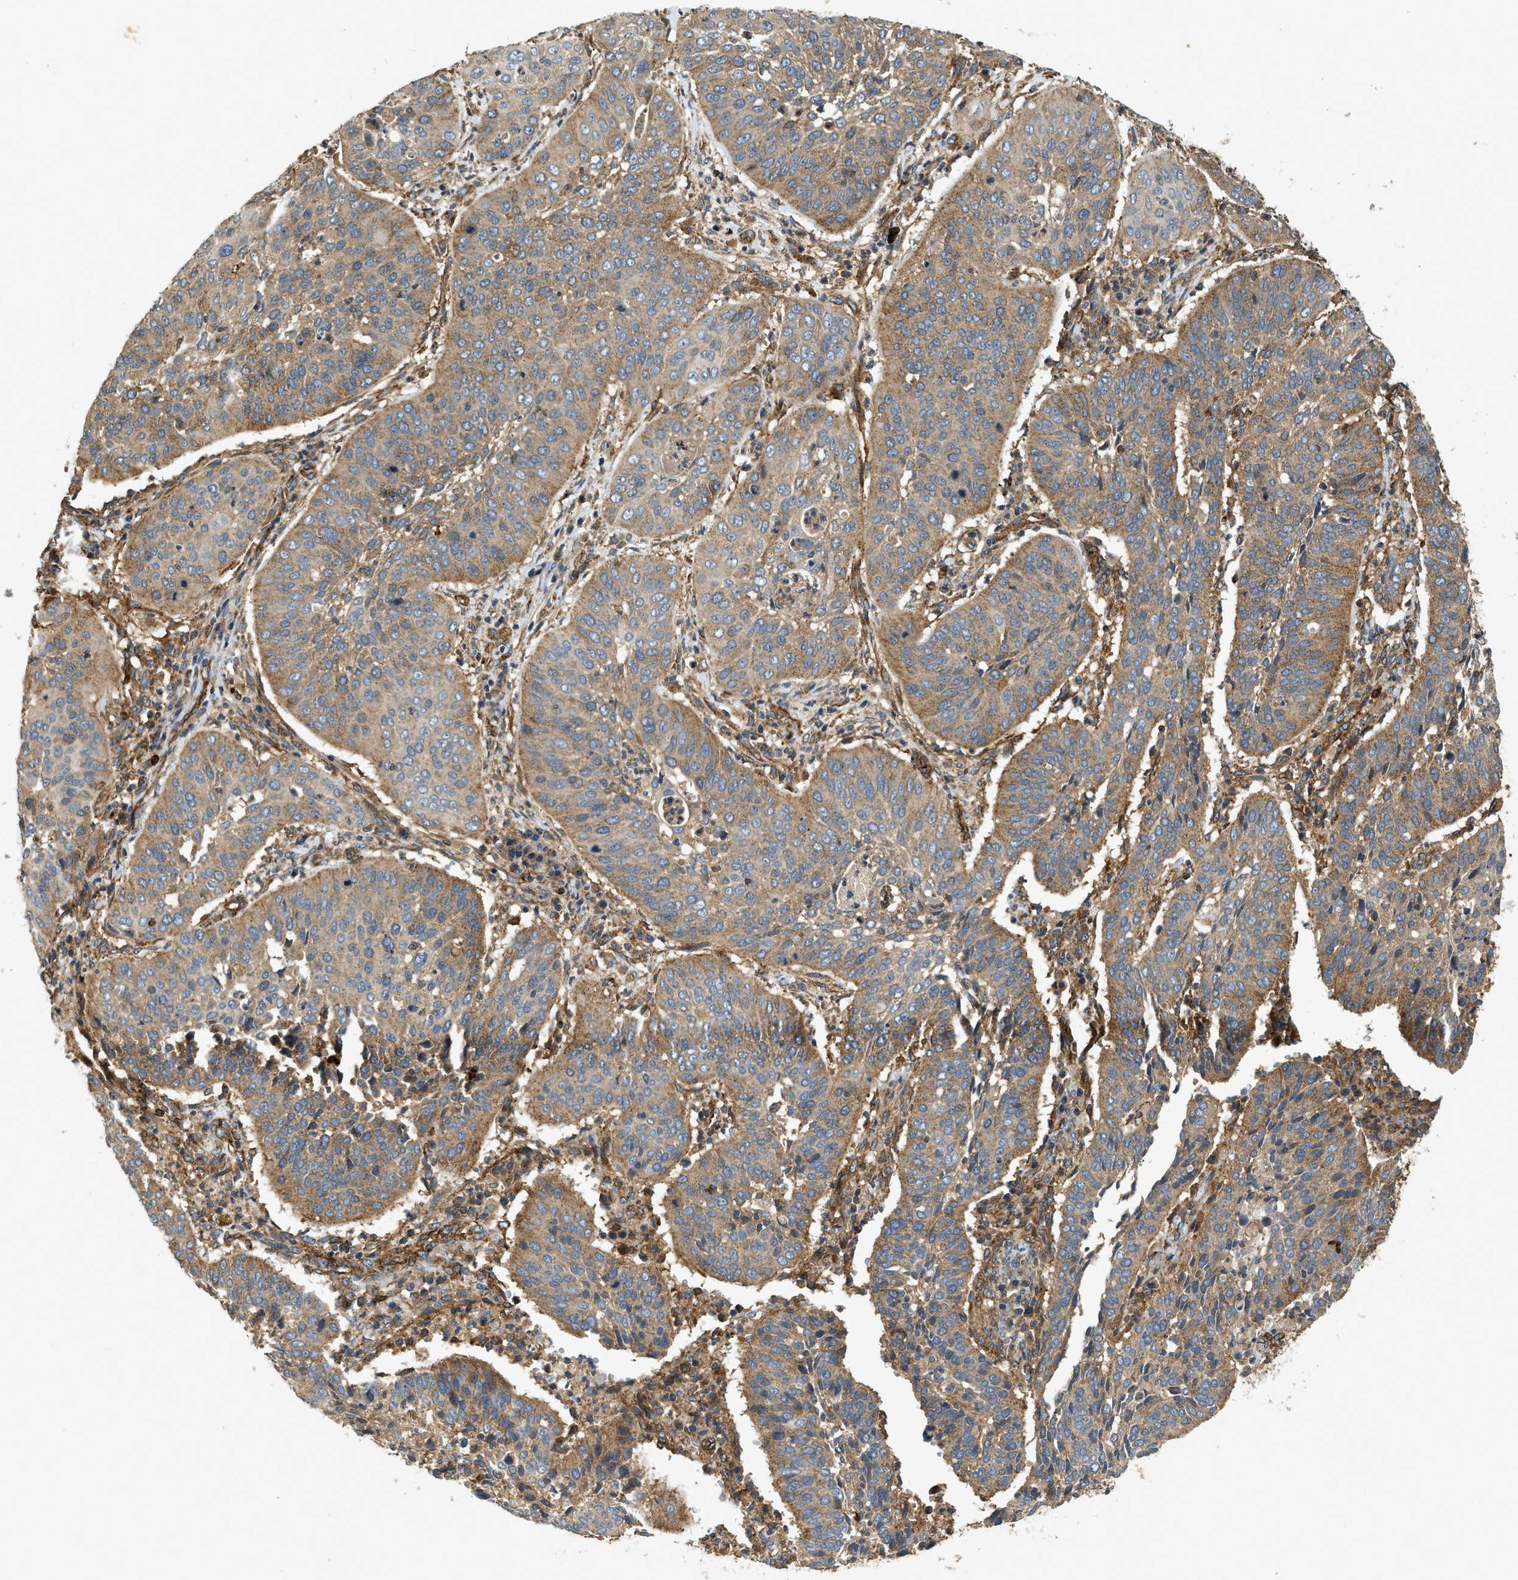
{"staining": {"intensity": "moderate", "quantity": ">75%", "location": "cytoplasmic/membranous"}, "tissue": "cervical cancer", "cell_type": "Tumor cells", "image_type": "cancer", "snomed": [{"axis": "morphology", "description": "Normal tissue, NOS"}, {"axis": "morphology", "description": "Squamous cell carcinoma, NOS"}, {"axis": "topography", "description": "Cervix"}], "caption": "Cervical squamous cell carcinoma tissue exhibits moderate cytoplasmic/membranous positivity in approximately >75% of tumor cells", "gene": "HIP1", "patient": {"sex": "female", "age": 39}}